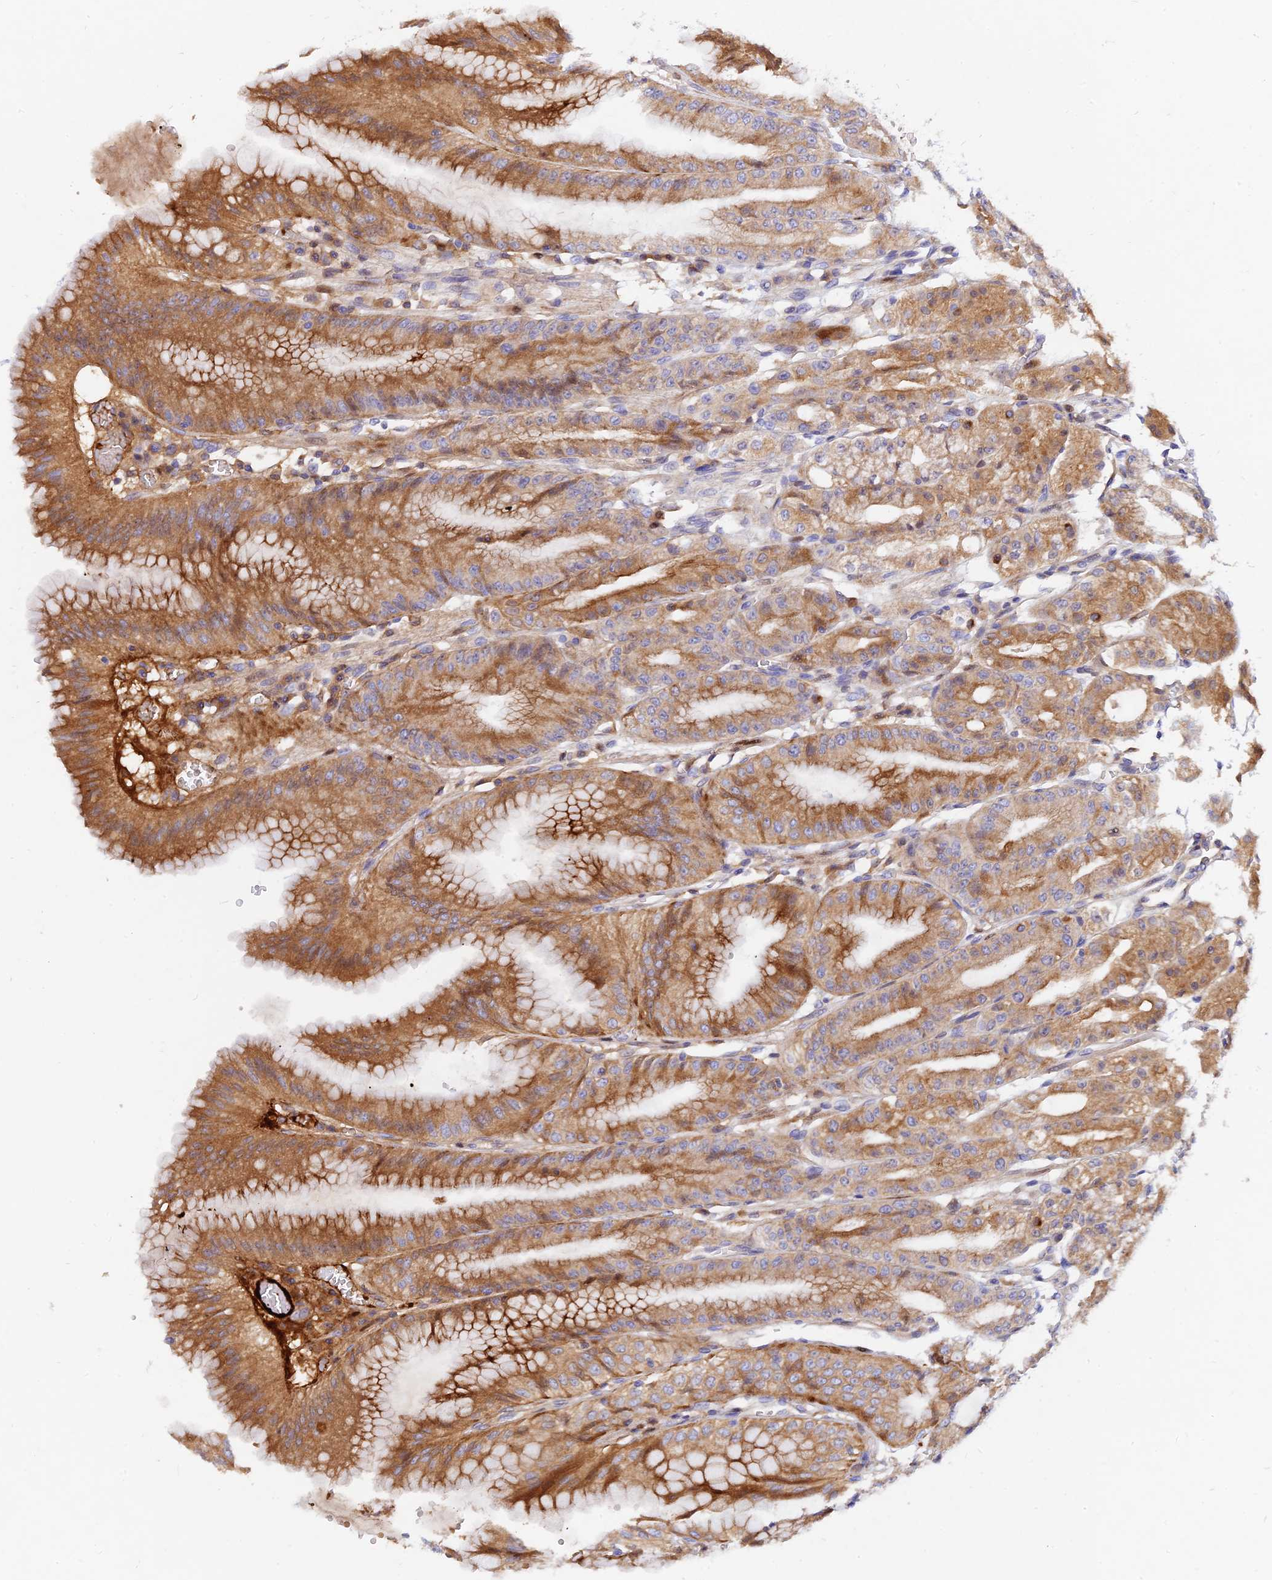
{"staining": {"intensity": "moderate", "quantity": ">75%", "location": "cytoplasmic/membranous"}, "tissue": "stomach", "cell_type": "Glandular cells", "image_type": "normal", "snomed": [{"axis": "morphology", "description": "Normal tissue, NOS"}, {"axis": "topography", "description": "Stomach, lower"}], "caption": "Protein expression by IHC exhibits moderate cytoplasmic/membranous positivity in approximately >75% of glandular cells in unremarkable stomach. The staining was performed using DAB (3,3'-diaminobenzidine), with brown indicating positive protein expression. Nuclei are stained blue with hematoxylin.", "gene": "MROH1", "patient": {"sex": "male", "age": 71}}